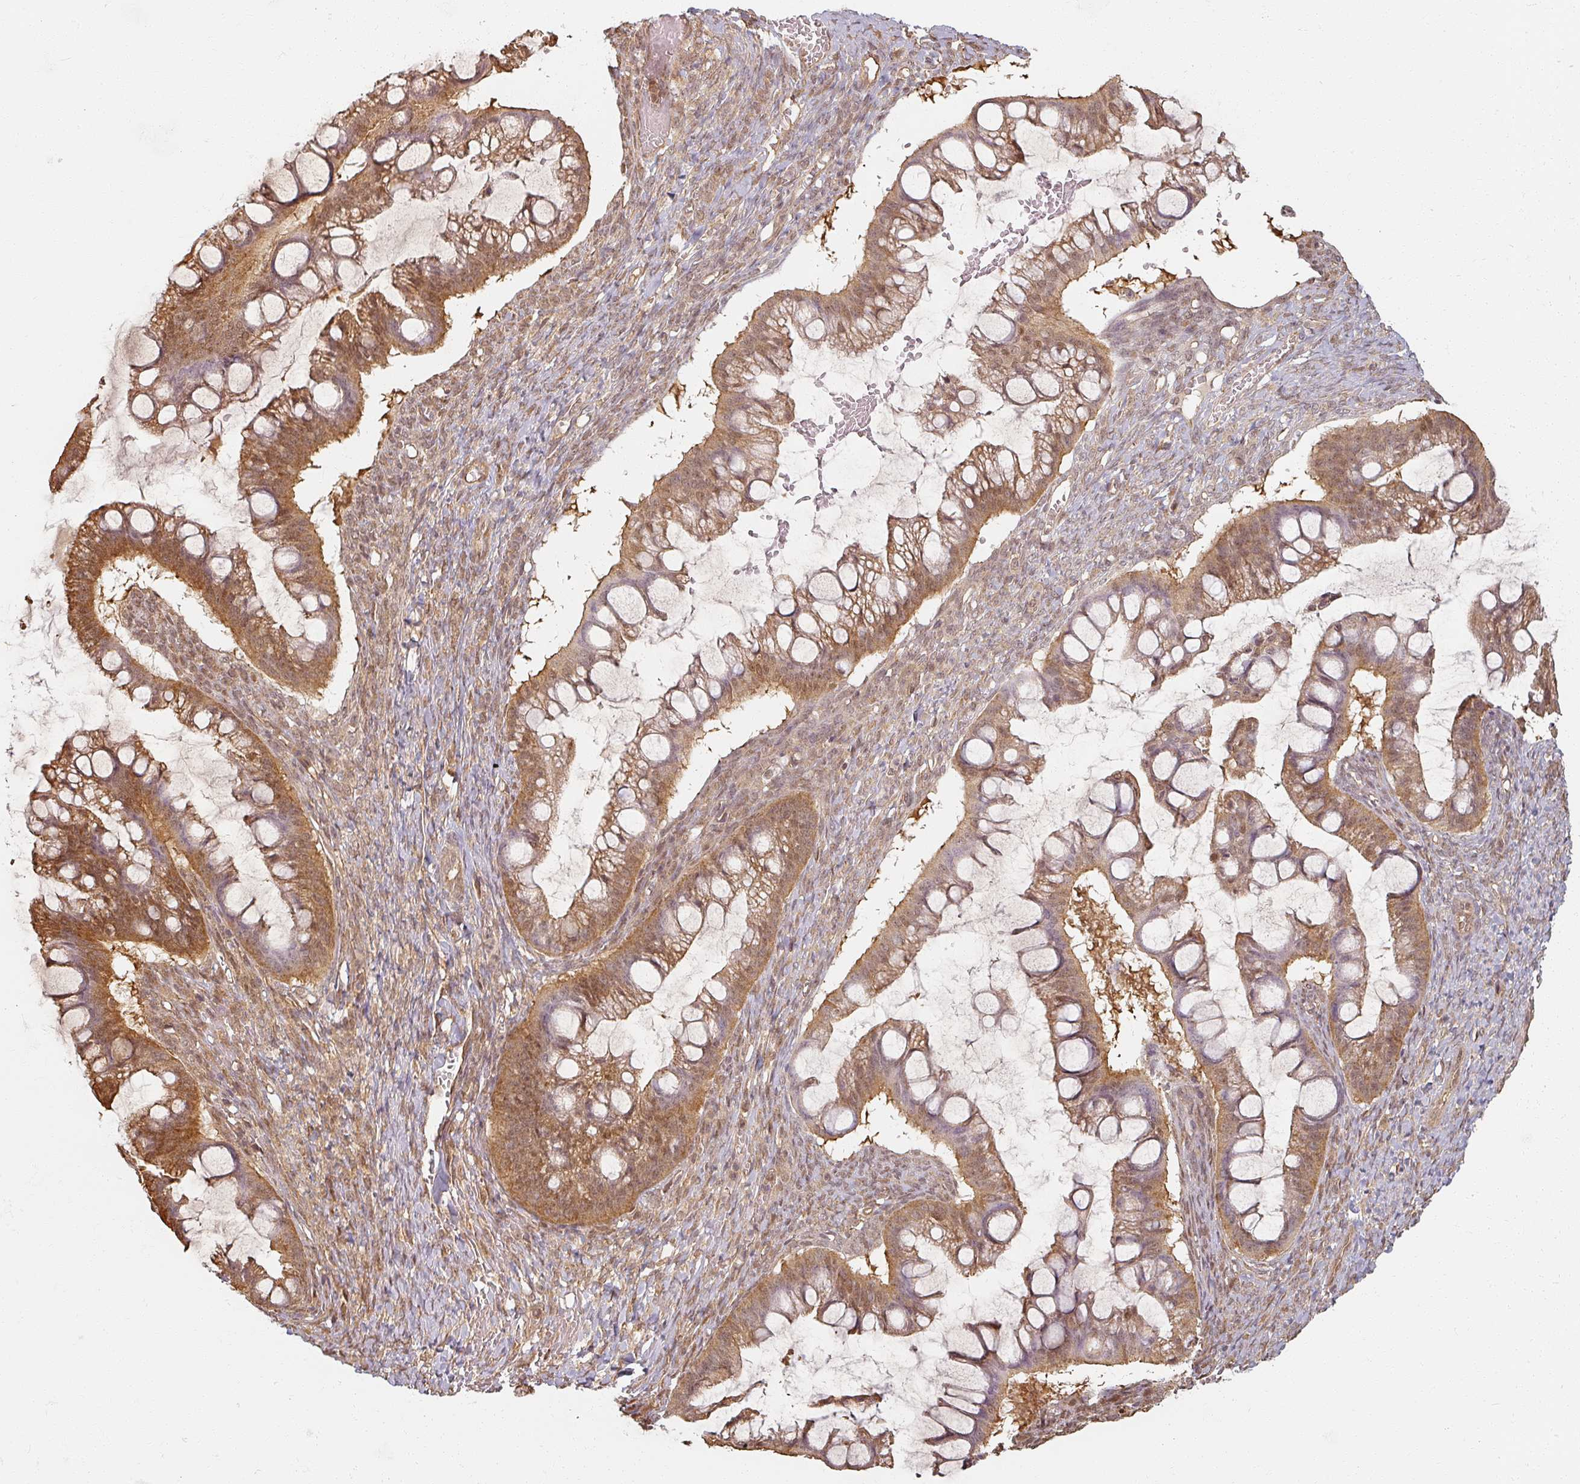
{"staining": {"intensity": "moderate", "quantity": ">75%", "location": "cytoplasmic/membranous,nuclear"}, "tissue": "ovarian cancer", "cell_type": "Tumor cells", "image_type": "cancer", "snomed": [{"axis": "morphology", "description": "Cystadenocarcinoma, mucinous, NOS"}, {"axis": "topography", "description": "Ovary"}], "caption": "The image exhibits a brown stain indicating the presence of a protein in the cytoplasmic/membranous and nuclear of tumor cells in ovarian cancer.", "gene": "MED19", "patient": {"sex": "female", "age": 73}}